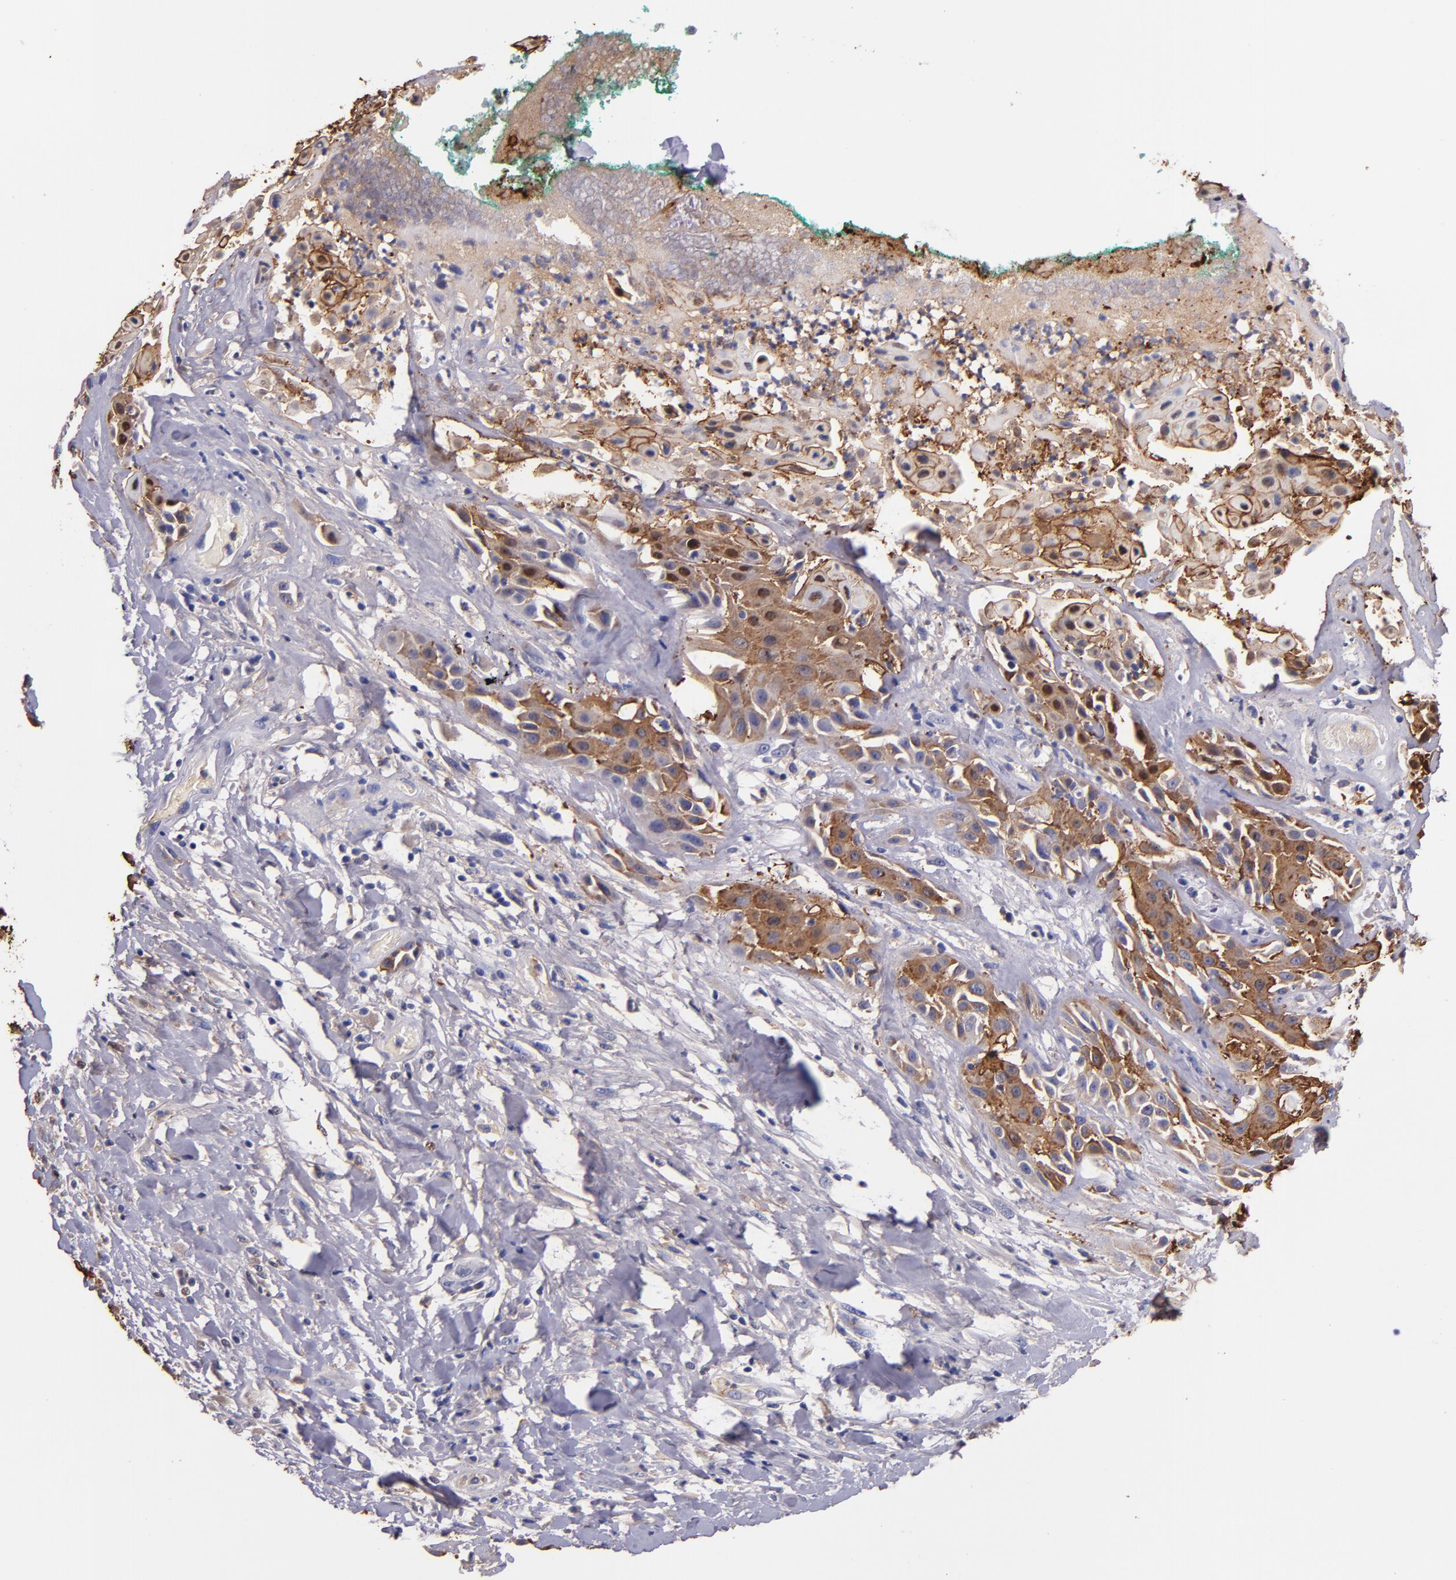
{"staining": {"intensity": "strong", "quantity": ">75%", "location": "cytoplasmic/membranous"}, "tissue": "skin cancer", "cell_type": "Tumor cells", "image_type": "cancer", "snomed": [{"axis": "morphology", "description": "Squamous cell carcinoma, NOS"}, {"axis": "topography", "description": "Skin"}, {"axis": "topography", "description": "Anal"}], "caption": "There is high levels of strong cytoplasmic/membranous positivity in tumor cells of skin cancer (squamous cell carcinoma), as demonstrated by immunohistochemical staining (brown color).", "gene": "IVL", "patient": {"sex": "male", "age": 64}}